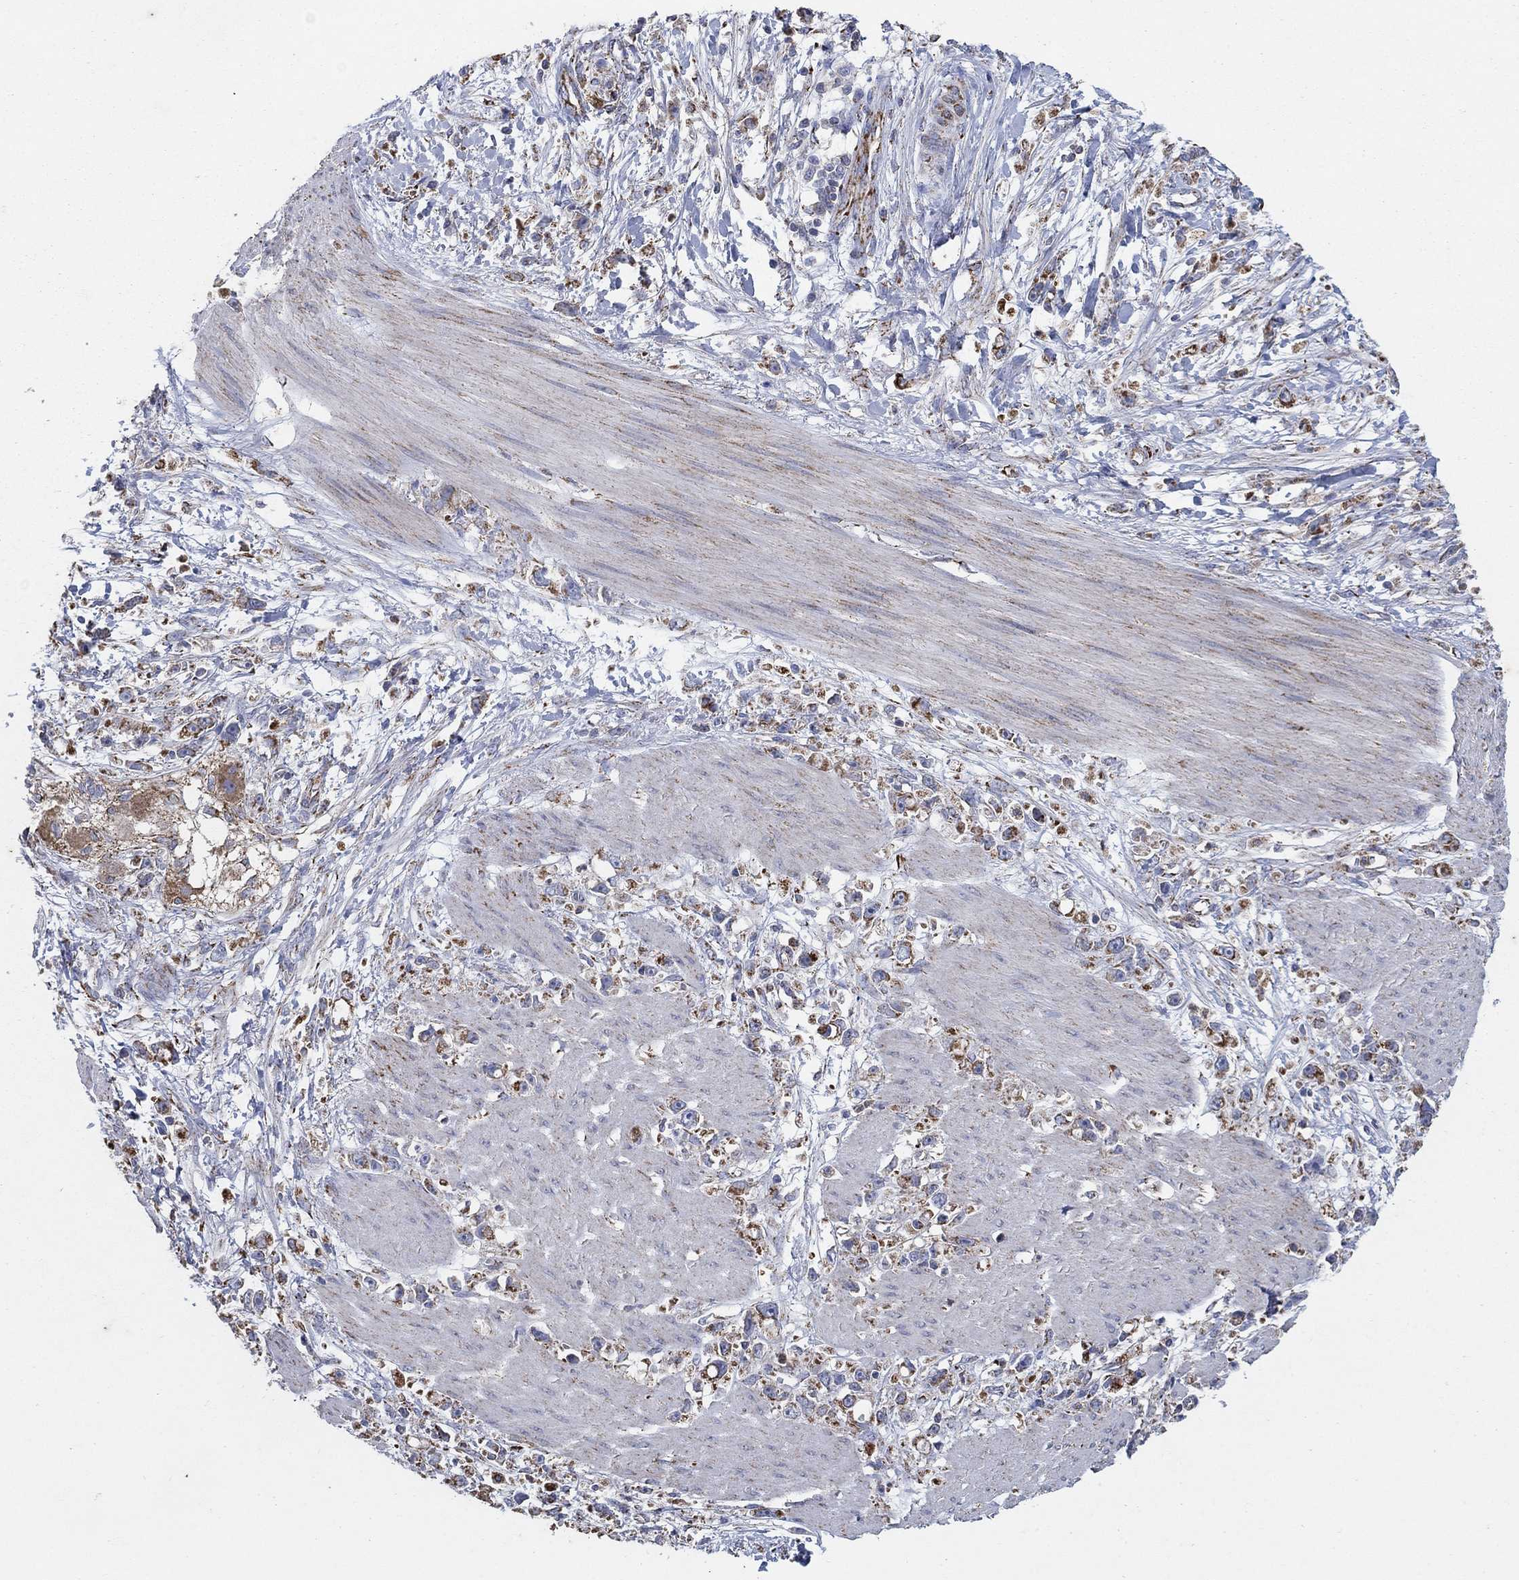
{"staining": {"intensity": "strong", "quantity": "<25%", "location": "cytoplasmic/membranous"}, "tissue": "stomach cancer", "cell_type": "Tumor cells", "image_type": "cancer", "snomed": [{"axis": "morphology", "description": "Adenocarcinoma, NOS"}, {"axis": "topography", "description": "Stomach"}], "caption": "Immunohistochemical staining of stomach cancer exhibits strong cytoplasmic/membranous protein expression in about <25% of tumor cells. Nuclei are stained in blue.", "gene": "PNPLA2", "patient": {"sex": "female", "age": 59}}